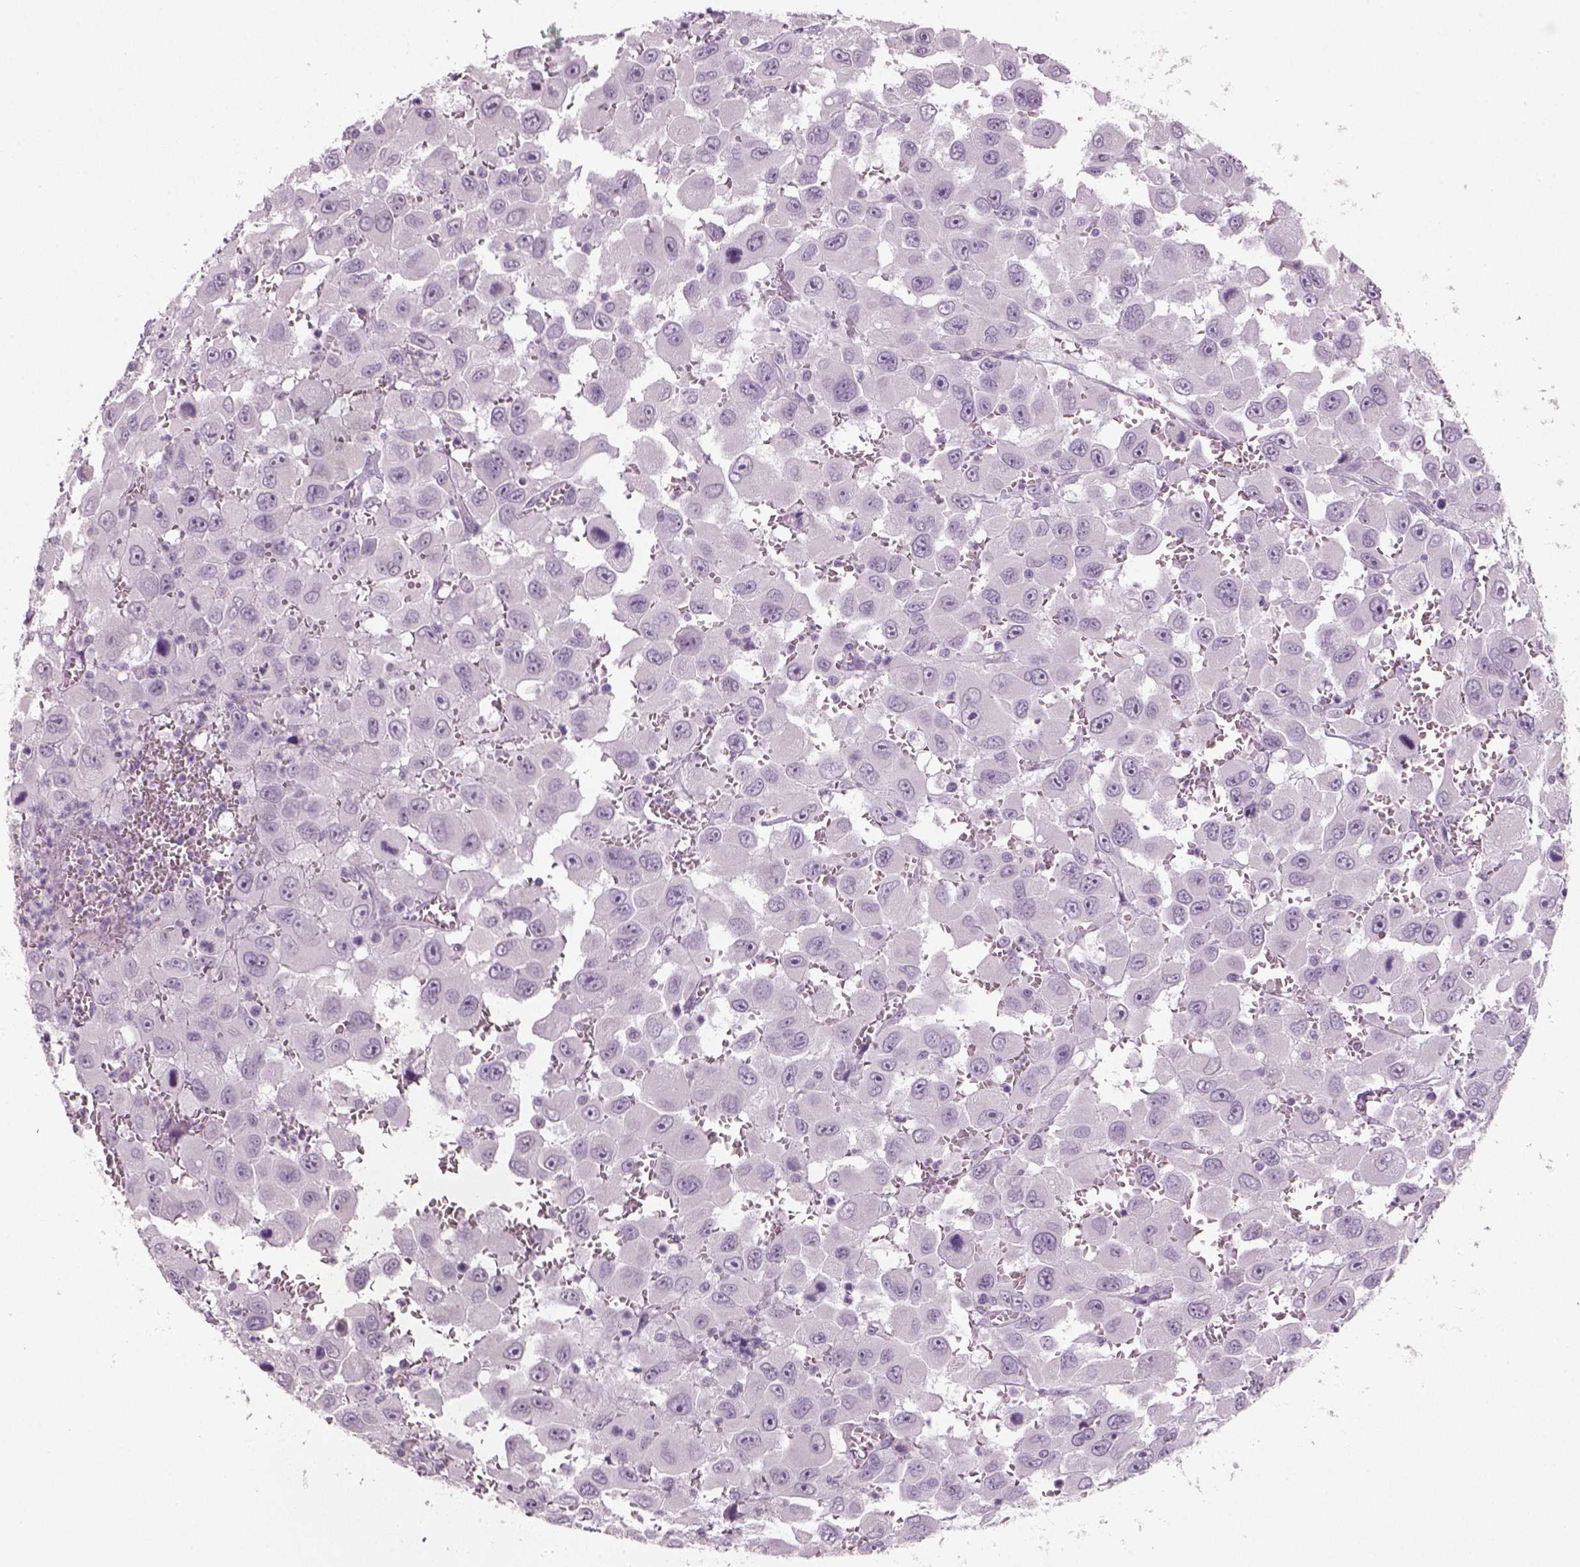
{"staining": {"intensity": "negative", "quantity": "none", "location": "none"}, "tissue": "head and neck cancer", "cell_type": "Tumor cells", "image_type": "cancer", "snomed": [{"axis": "morphology", "description": "Squamous cell carcinoma, NOS"}, {"axis": "morphology", "description": "Squamous cell carcinoma, metastatic, NOS"}, {"axis": "topography", "description": "Oral tissue"}, {"axis": "topography", "description": "Head-Neck"}], "caption": "This is a photomicrograph of immunohistochemistry staining of head and neck cancer, which shows no expression in tumor cells.", "gene": "SLC6A2", "patient": {"sex": "female", "age": 85}}